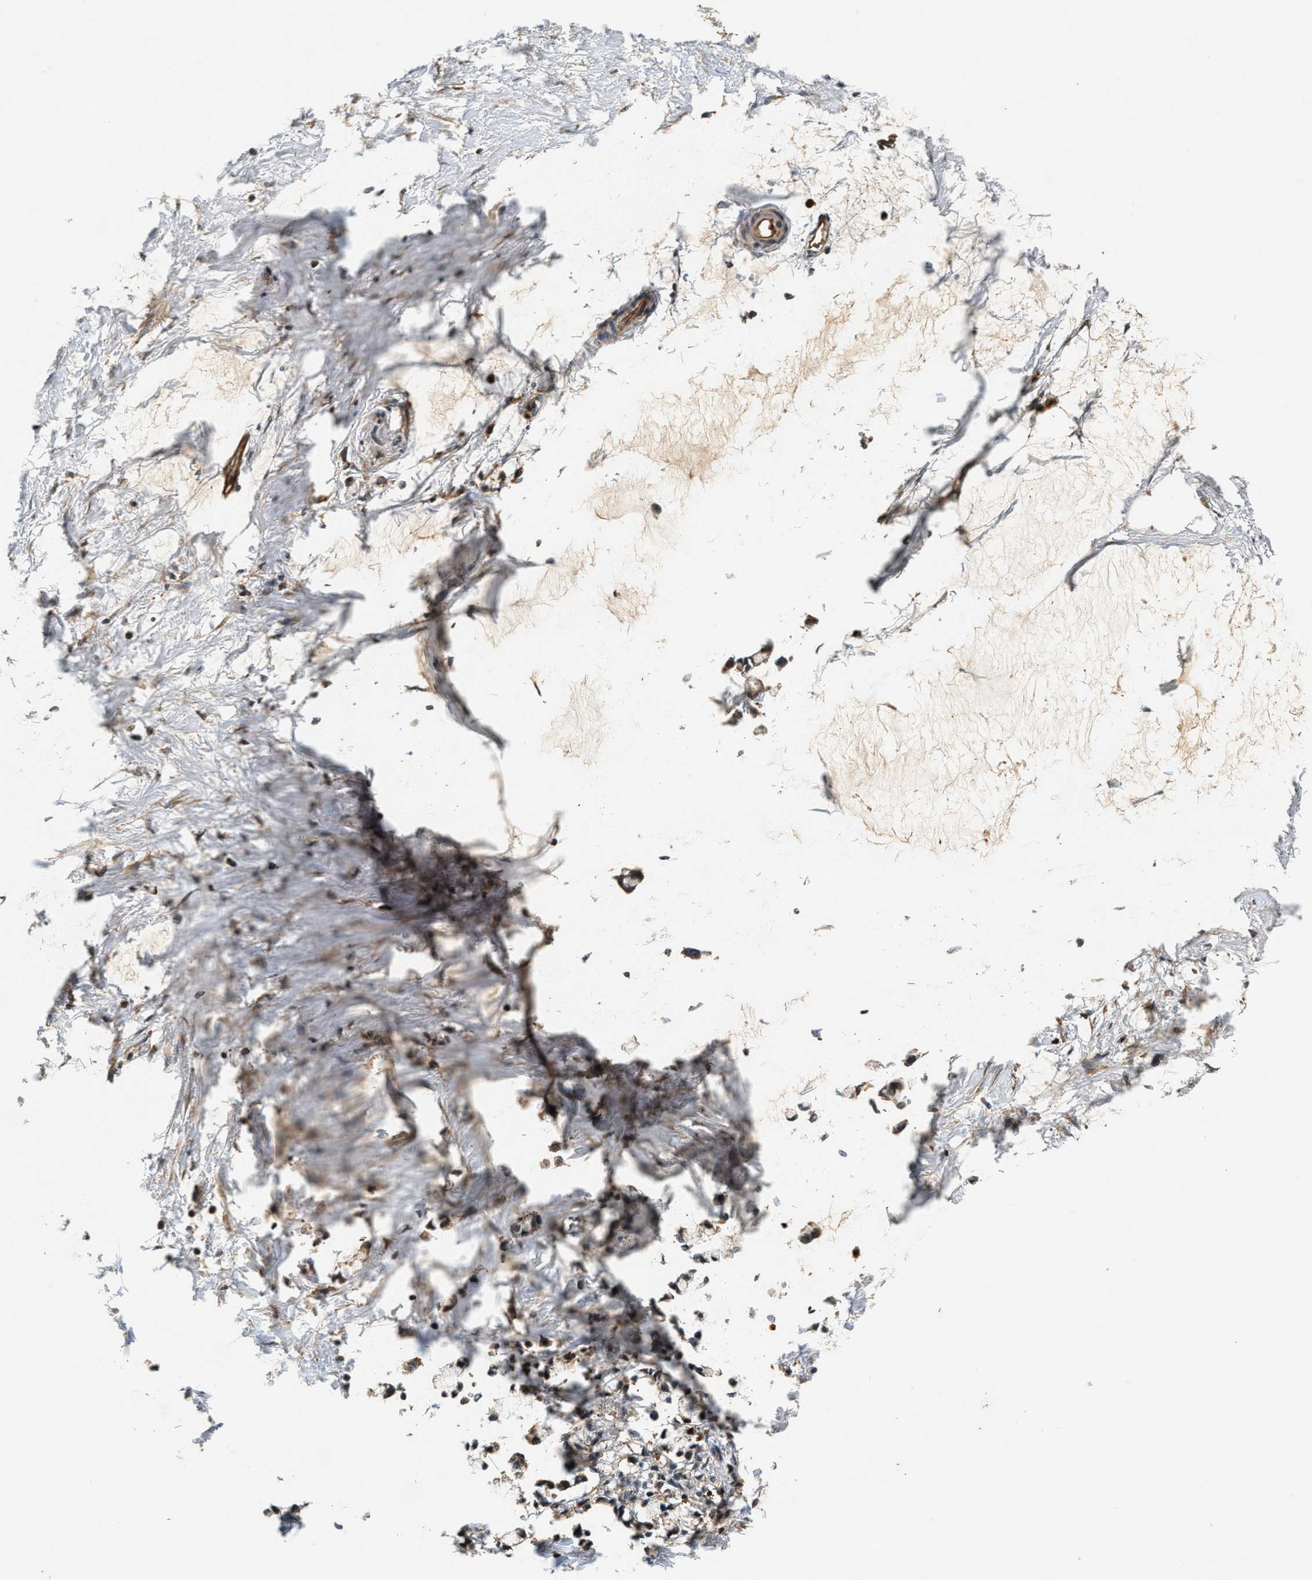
{"staining": {"intensity": "moderate", "quantity": ">75%", "location": "cytoplasmic/membranous"}, "tissue": "adipose tissue", "cell_type": "Adipocytes", "image_type": "normal", "snomed": [{"axis": "morphology", "description": "Normal tissue, NOS"}, {"axis": "morphology", "description": "Adenocarcinoma, NOS"}, {"axis": "topography", "description": "Colon"}, {"axis": "topography", "description": "Peripheral nerve tissue"}], "caption": "Protein analysis of unremarkable adipose tissue demonstrates moderate cytoplasmic/membranous positivity in approximately >75% of adipocytes. (Stains: DAB (3,3'-diaminobenzidine) in brown, nuclei in blue, Microscopy: brightfield microscopy at high magnification).", "gene": "SAMD9", "patient": {"sex": "male", "age": 14}}